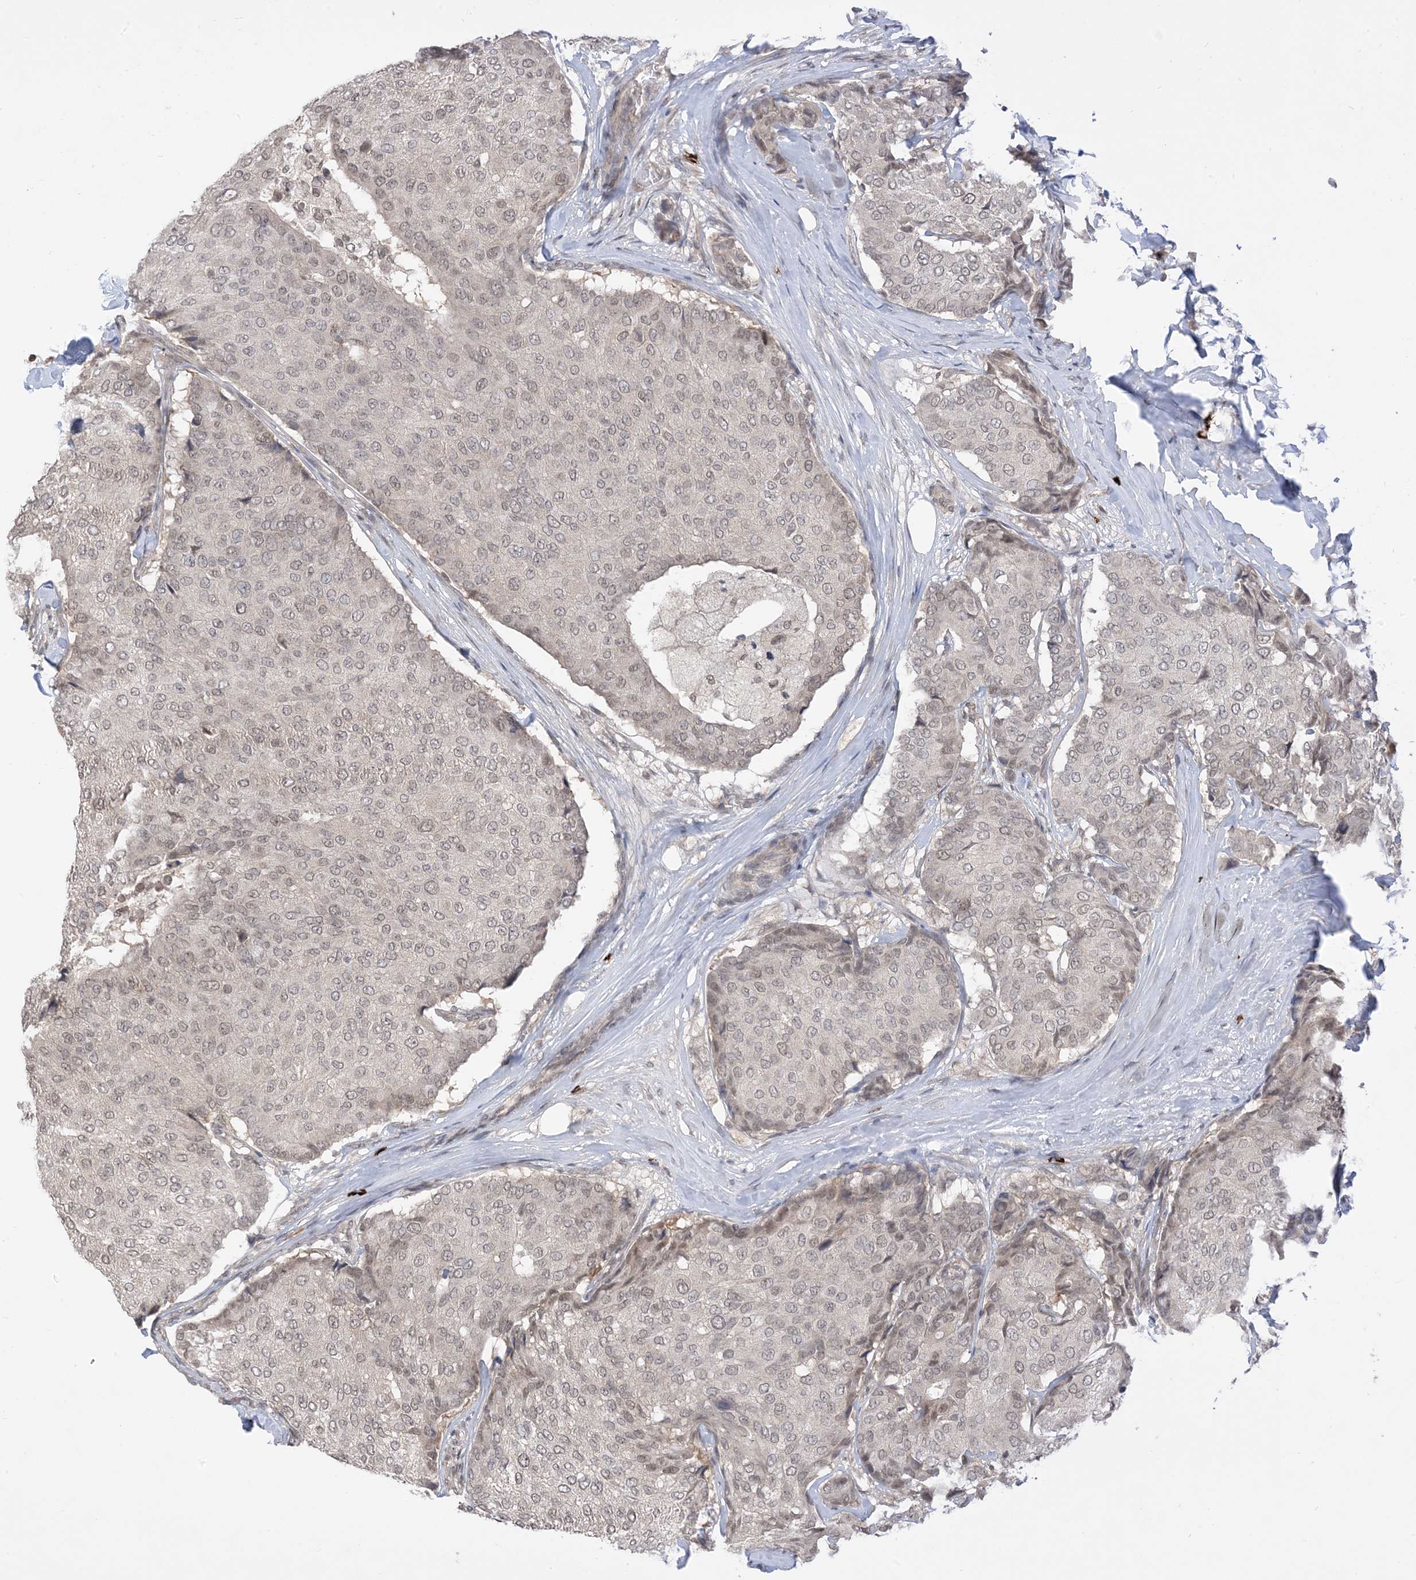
{"staining": {"intensity": "weak", "quantity": "25%-75%", "location": "nuclear"}, "tissue": "breast cancer", "cell_type": "Tumor cells", "image_type": "cancer", "snomed": [{"axis": "morphology", "description": "Duct carcinoma"}, {"axis": "topography", "description": "Breast"}], "caption": "A low amount of weak nuclear expression is seen in about 25%-75% of tumor cells in intraductal carcinoma (breast) tissue.", "gene": "RANBP9", "patient": {"sex": "female", "age": 75}}